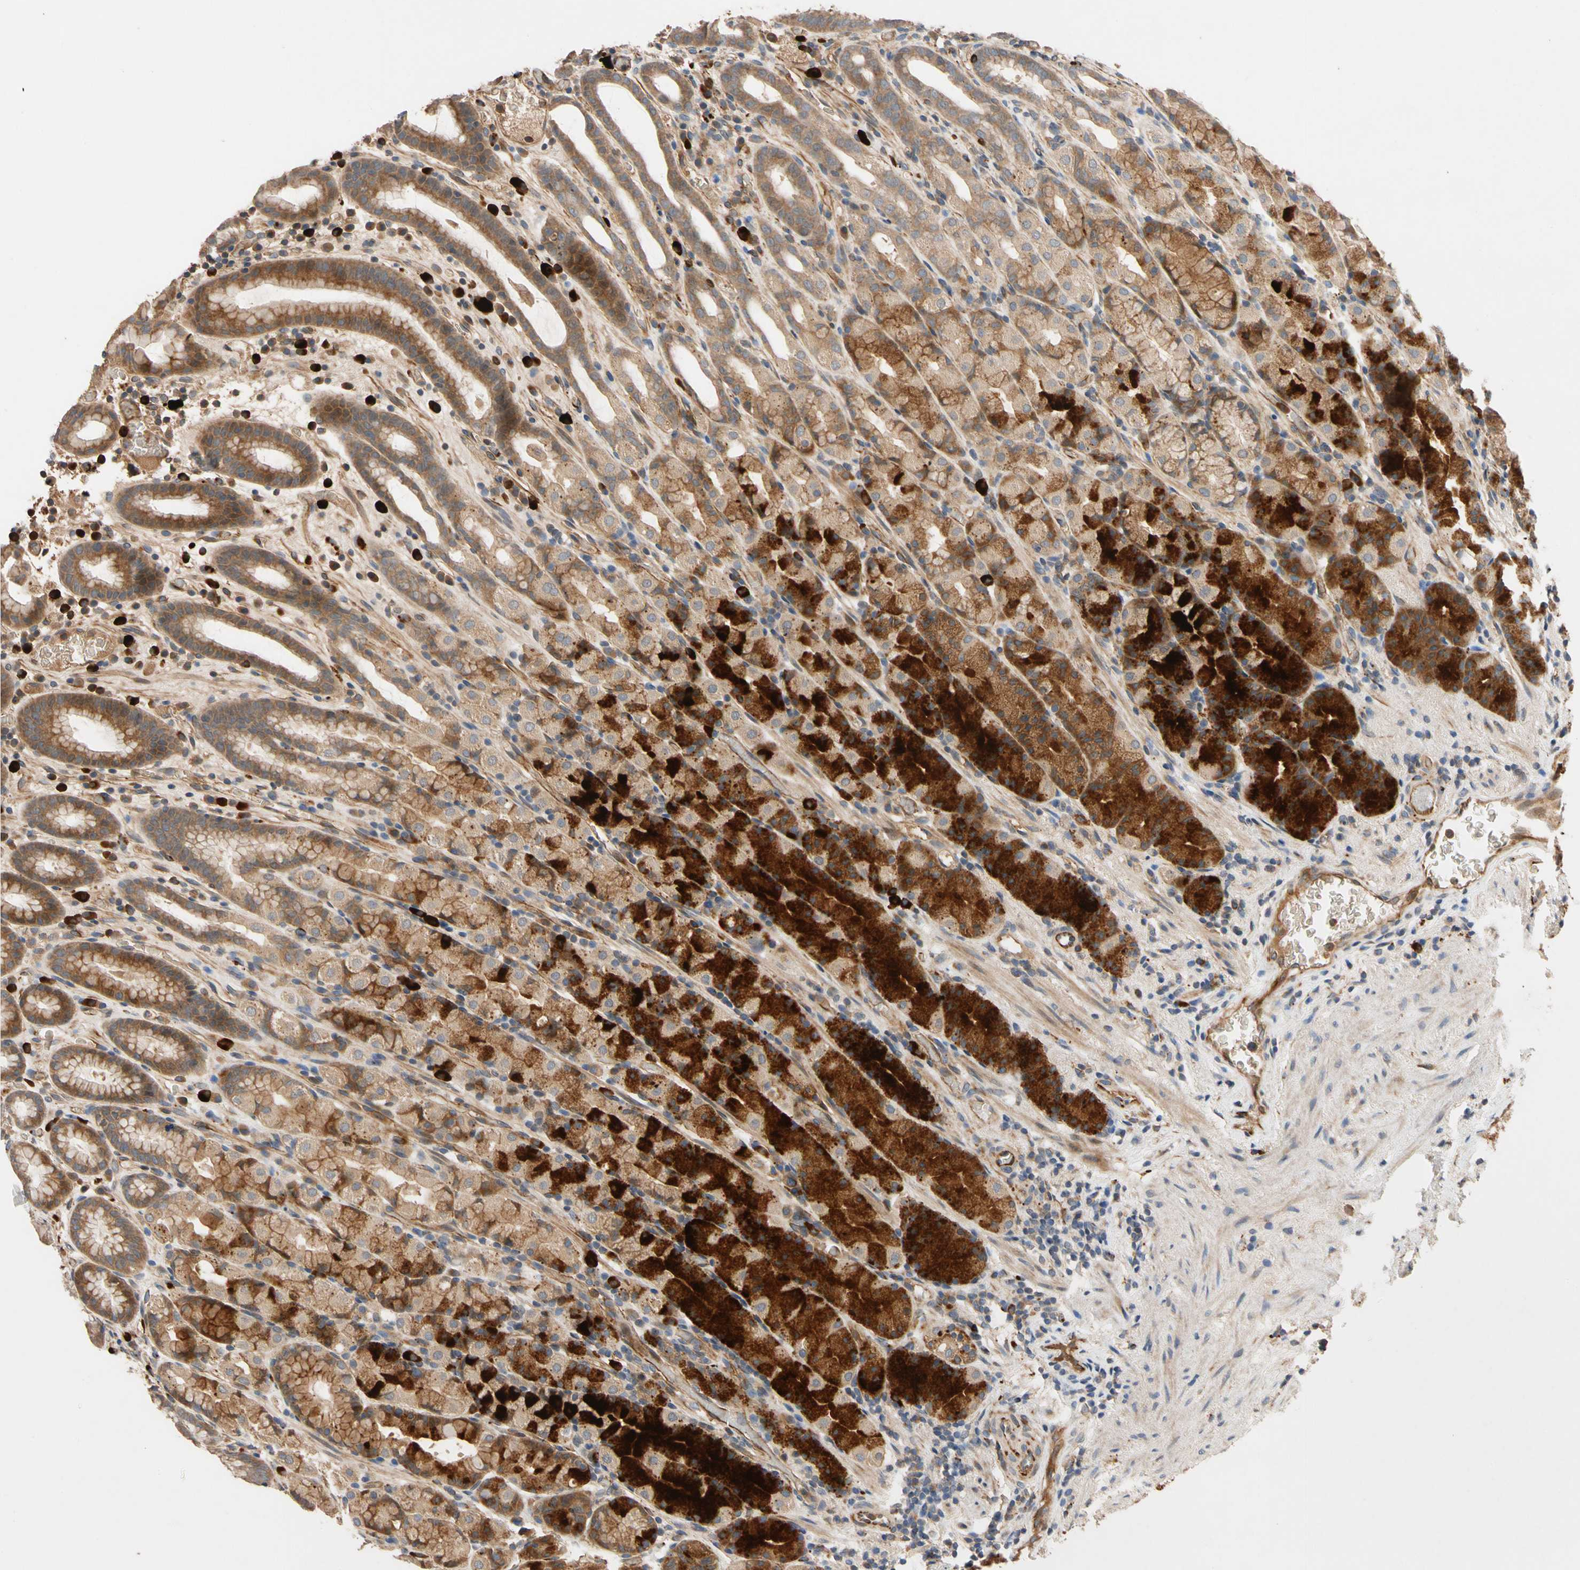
{"staining": {"intensity": "strong", "quantity": ">75%", "location": "cytoplasmic/membranous"}, "tissue": "stomach", "cell_type": "Glandular cells", "image_type": "normal", "snomed": [{"axis": "morphology", "description": "Normal tissue, NOS"}, {"axis": "topography", "description": "Stomach, upper"}], "caption": "Approximately >75% of glandular cells in normal human stomach exhibit strong cytoplasmic/membranous protein expression as visualized by brown immunohistochemical staining.", "gene": "FGD6", "patient": {"sex": "male", "age": 68}}